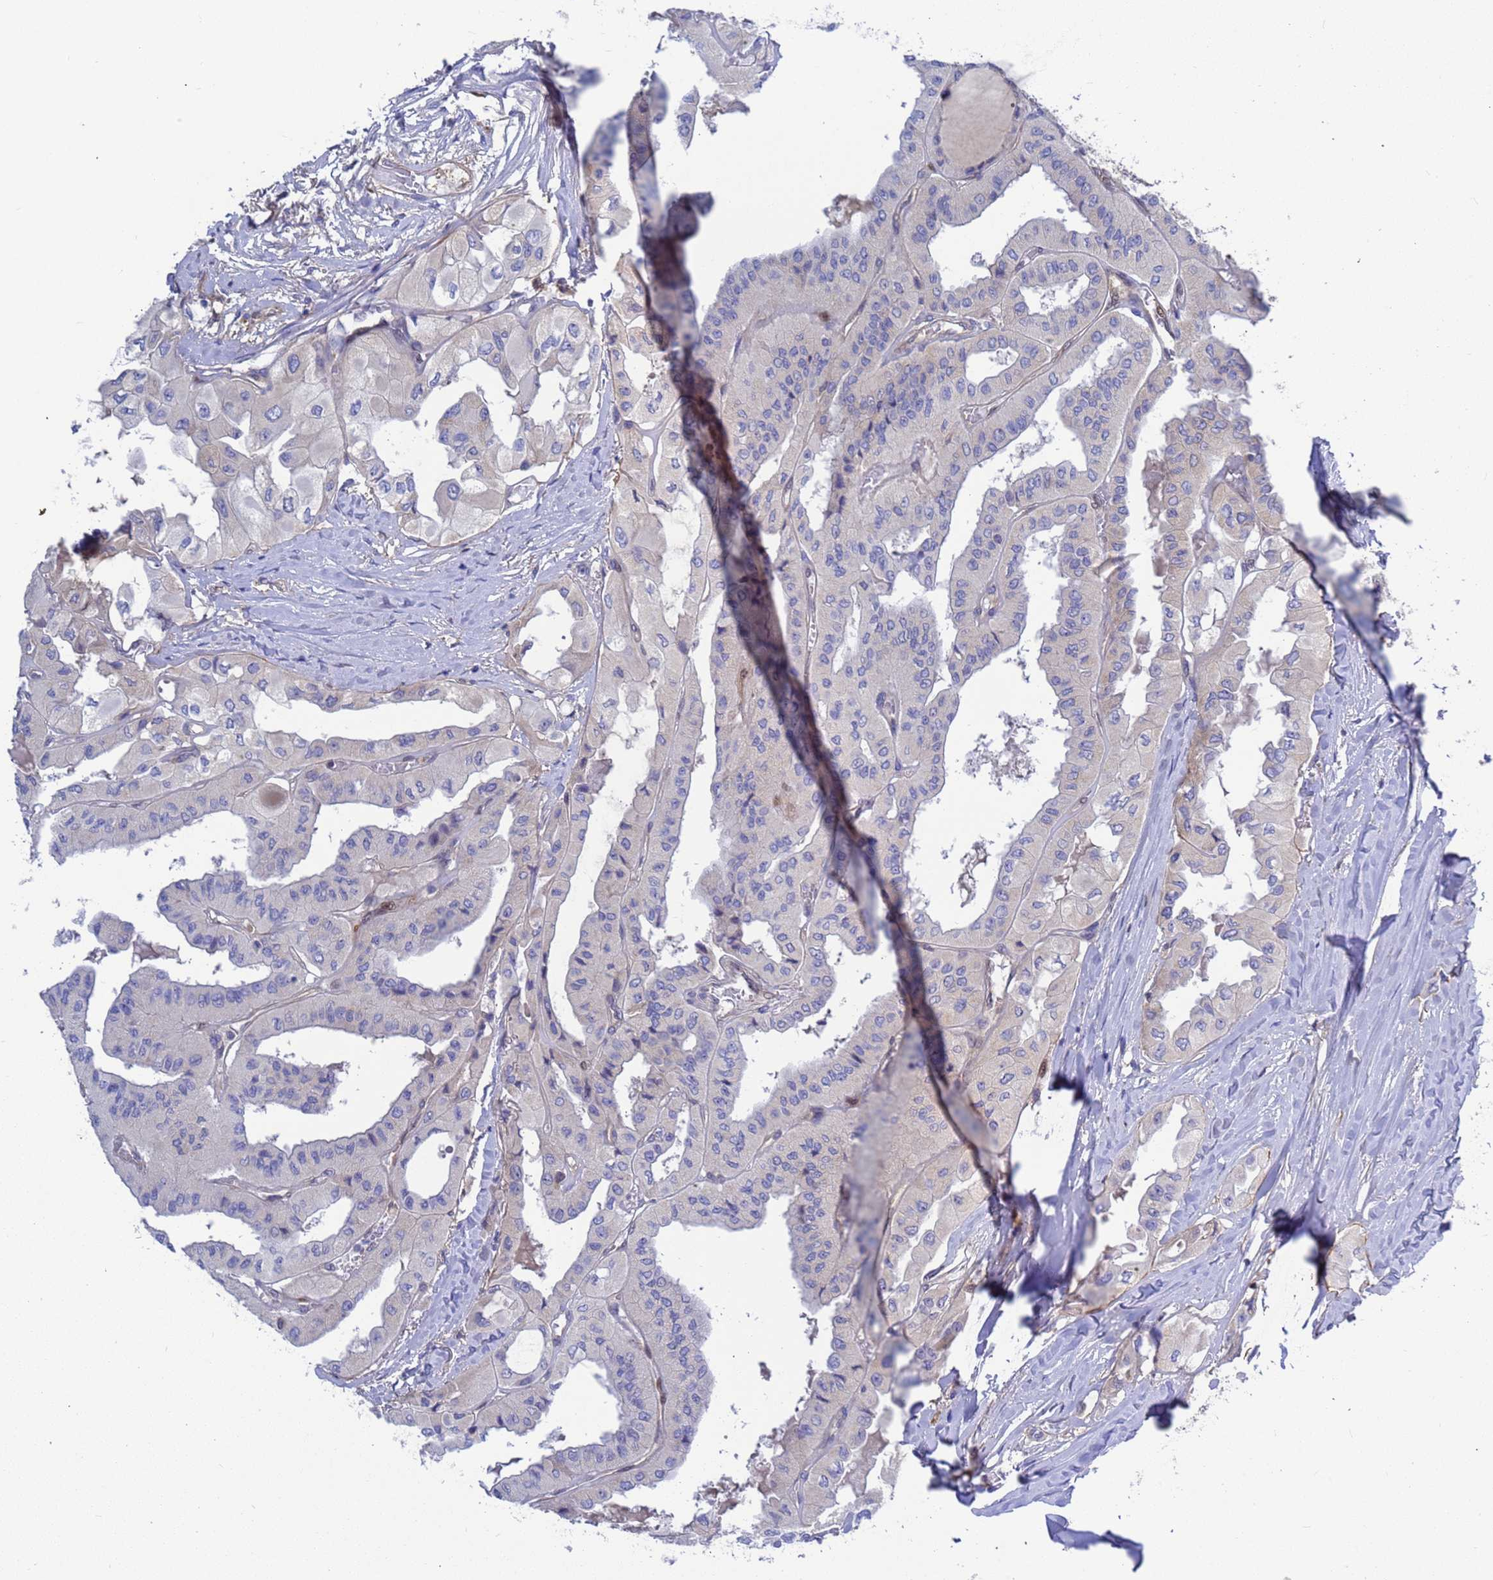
{"staining": {"intensity": "negative", "quantity": "none", "location": "none"}, "tissue": "thyroid cancer", "cell_type": "Tumor cells", "image_type": "cancer", "snomed": [{"axis": "morphology", "description": "Normal tissue, NOS"}, {"axis": "morphology", "description": "Papillary adenocarcinoma, NOS"}, {"axis": "topography", "description": "Thyroid gland"}], "caption": "Tumor cells show no significant staining in thyroid papillary adenocarcinoma.", "gene": "FOXRED1", "patient": {"sex": "female", "age": 59}}